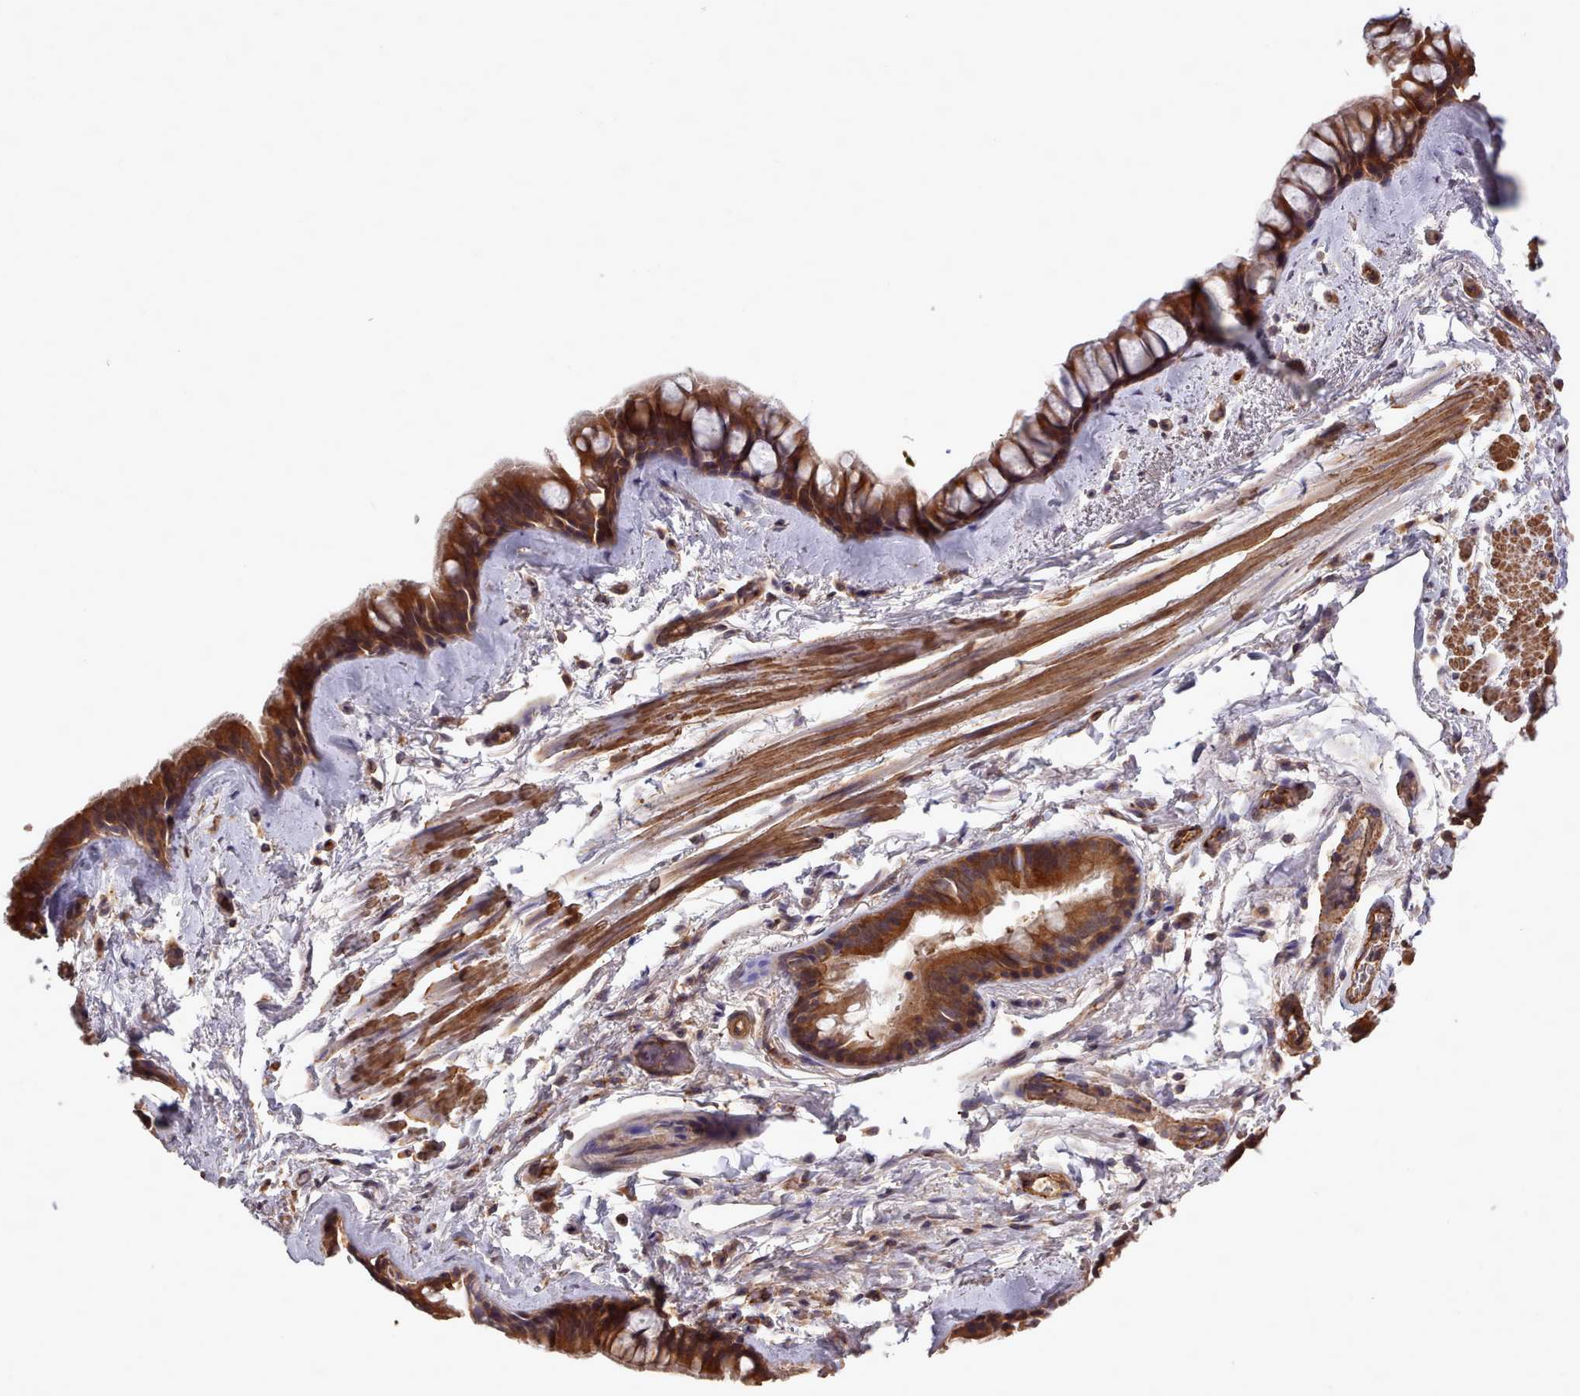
{"staining": {"intensity": "moderate", "quantity": ">75%", "location": "cytoplasmic/membranous"}, "tissue": "bronchus", "cell_type": "Respiratory epithelial cells", "image_type": "normal", "snomed": [{"axis": "morphology", "description": "Normal tissue, NOS"}, {"axis": "topography", "description": "Cartilage tissue"}], "caption": "Brown immunohistochemical staining in benign bronchus exhibits moderate cytoplasmic/membranous staining in about >75% of respiratory epithelial cells.", "gene": "STUB1", "patient": {"sex": "male", "age": 63}}